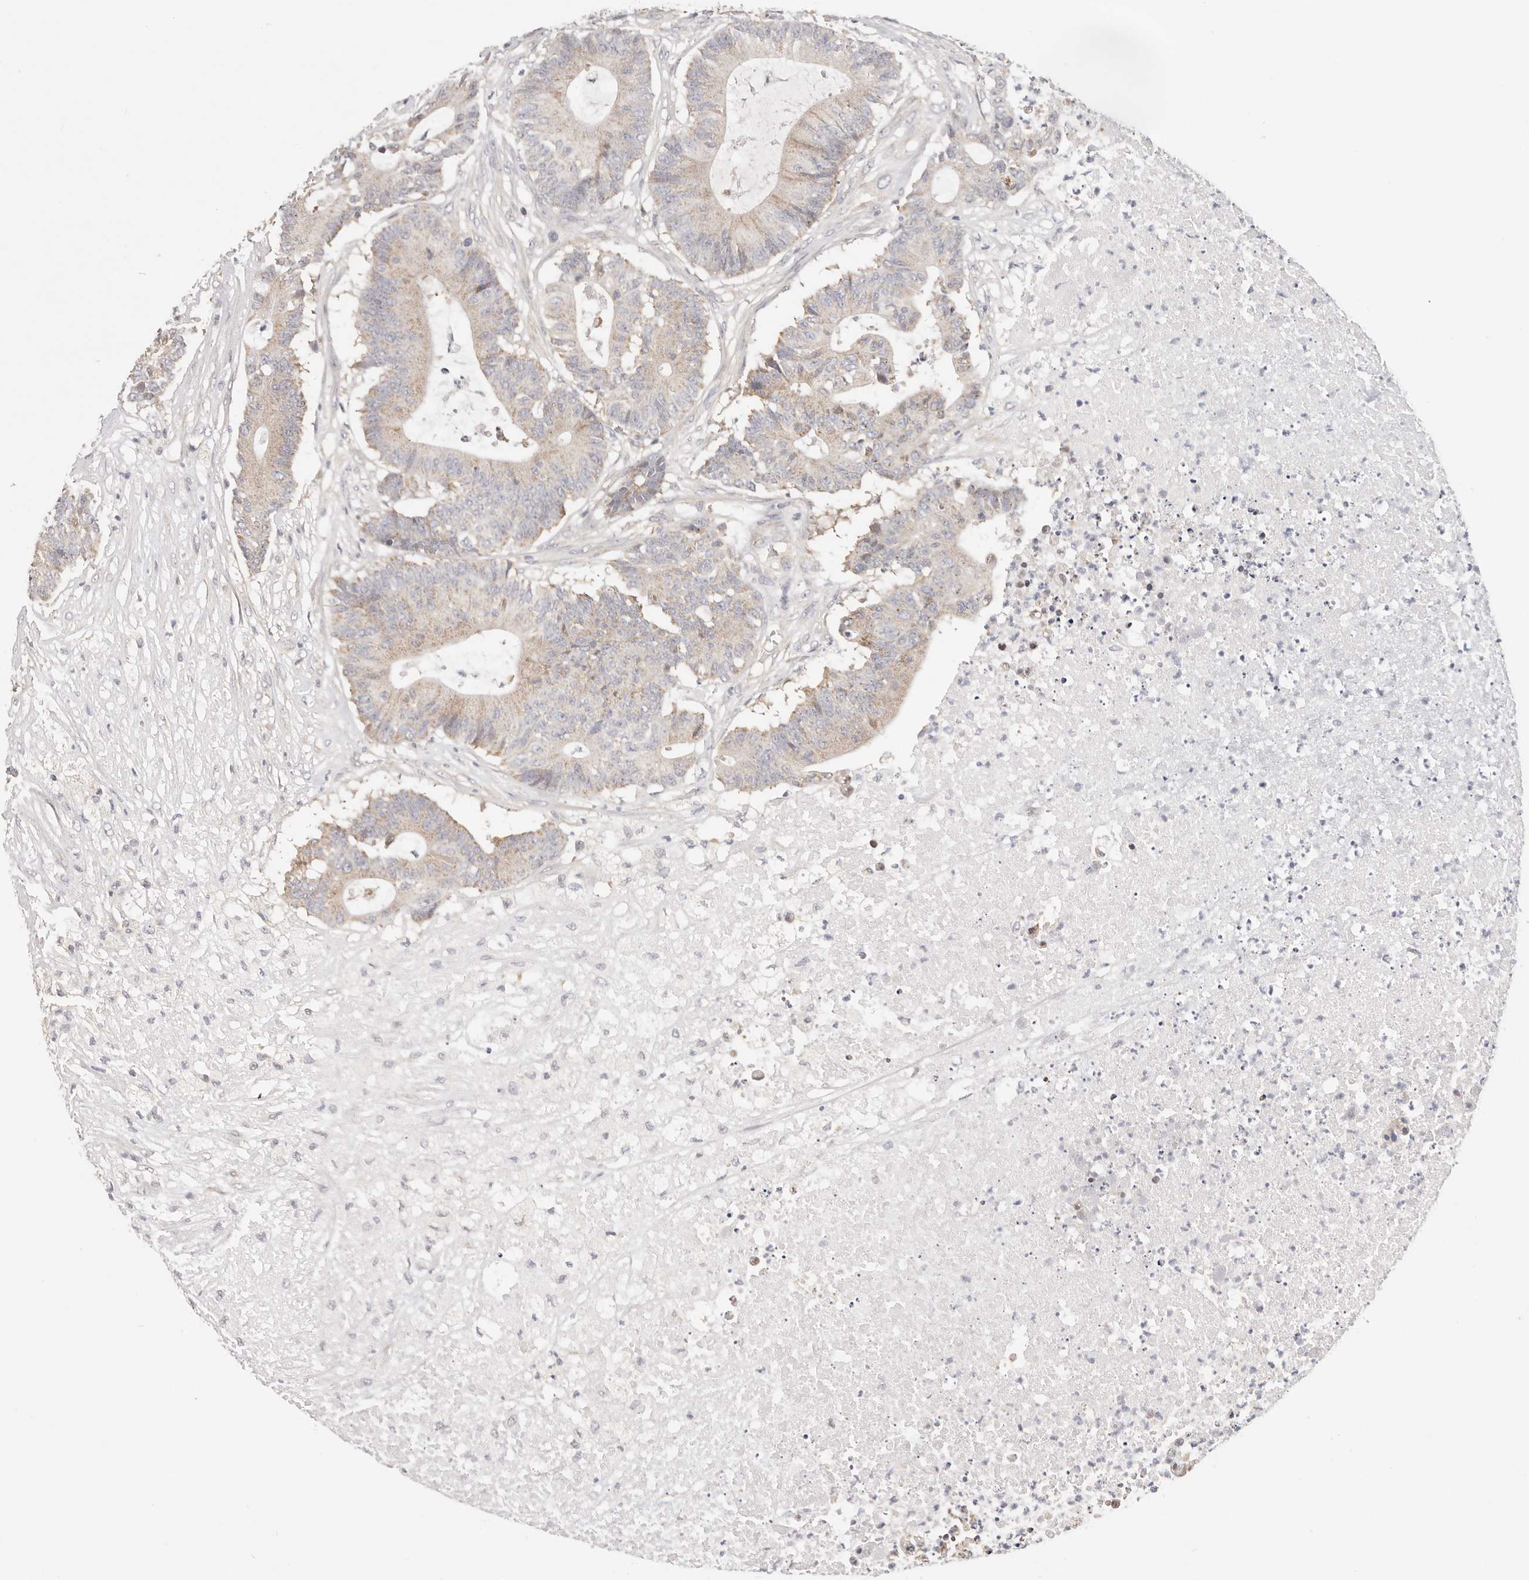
{"staining": {"intensity": "moderate", "quantity": "<25%", "location": "cytoplasmic/membranous"}, "tissue": "colorectal cancer", "cell_type": "Tumor cells", "image_type": "cancer", "snomed": [{"axis": "morphology", "description": "Adenocarcinoma, NOS"}, {"axis": "topography", "description": "Colon"}], "caption": "This histopathology image displays immunohistochemistry (IHC) staining of colorectal adenocarcinoma, with low moderate cytoplasmic/membranous expression in about <25% of tumor cells.", "gene": "KCMF1", "patient": {"sex": "female", "age": 84}}